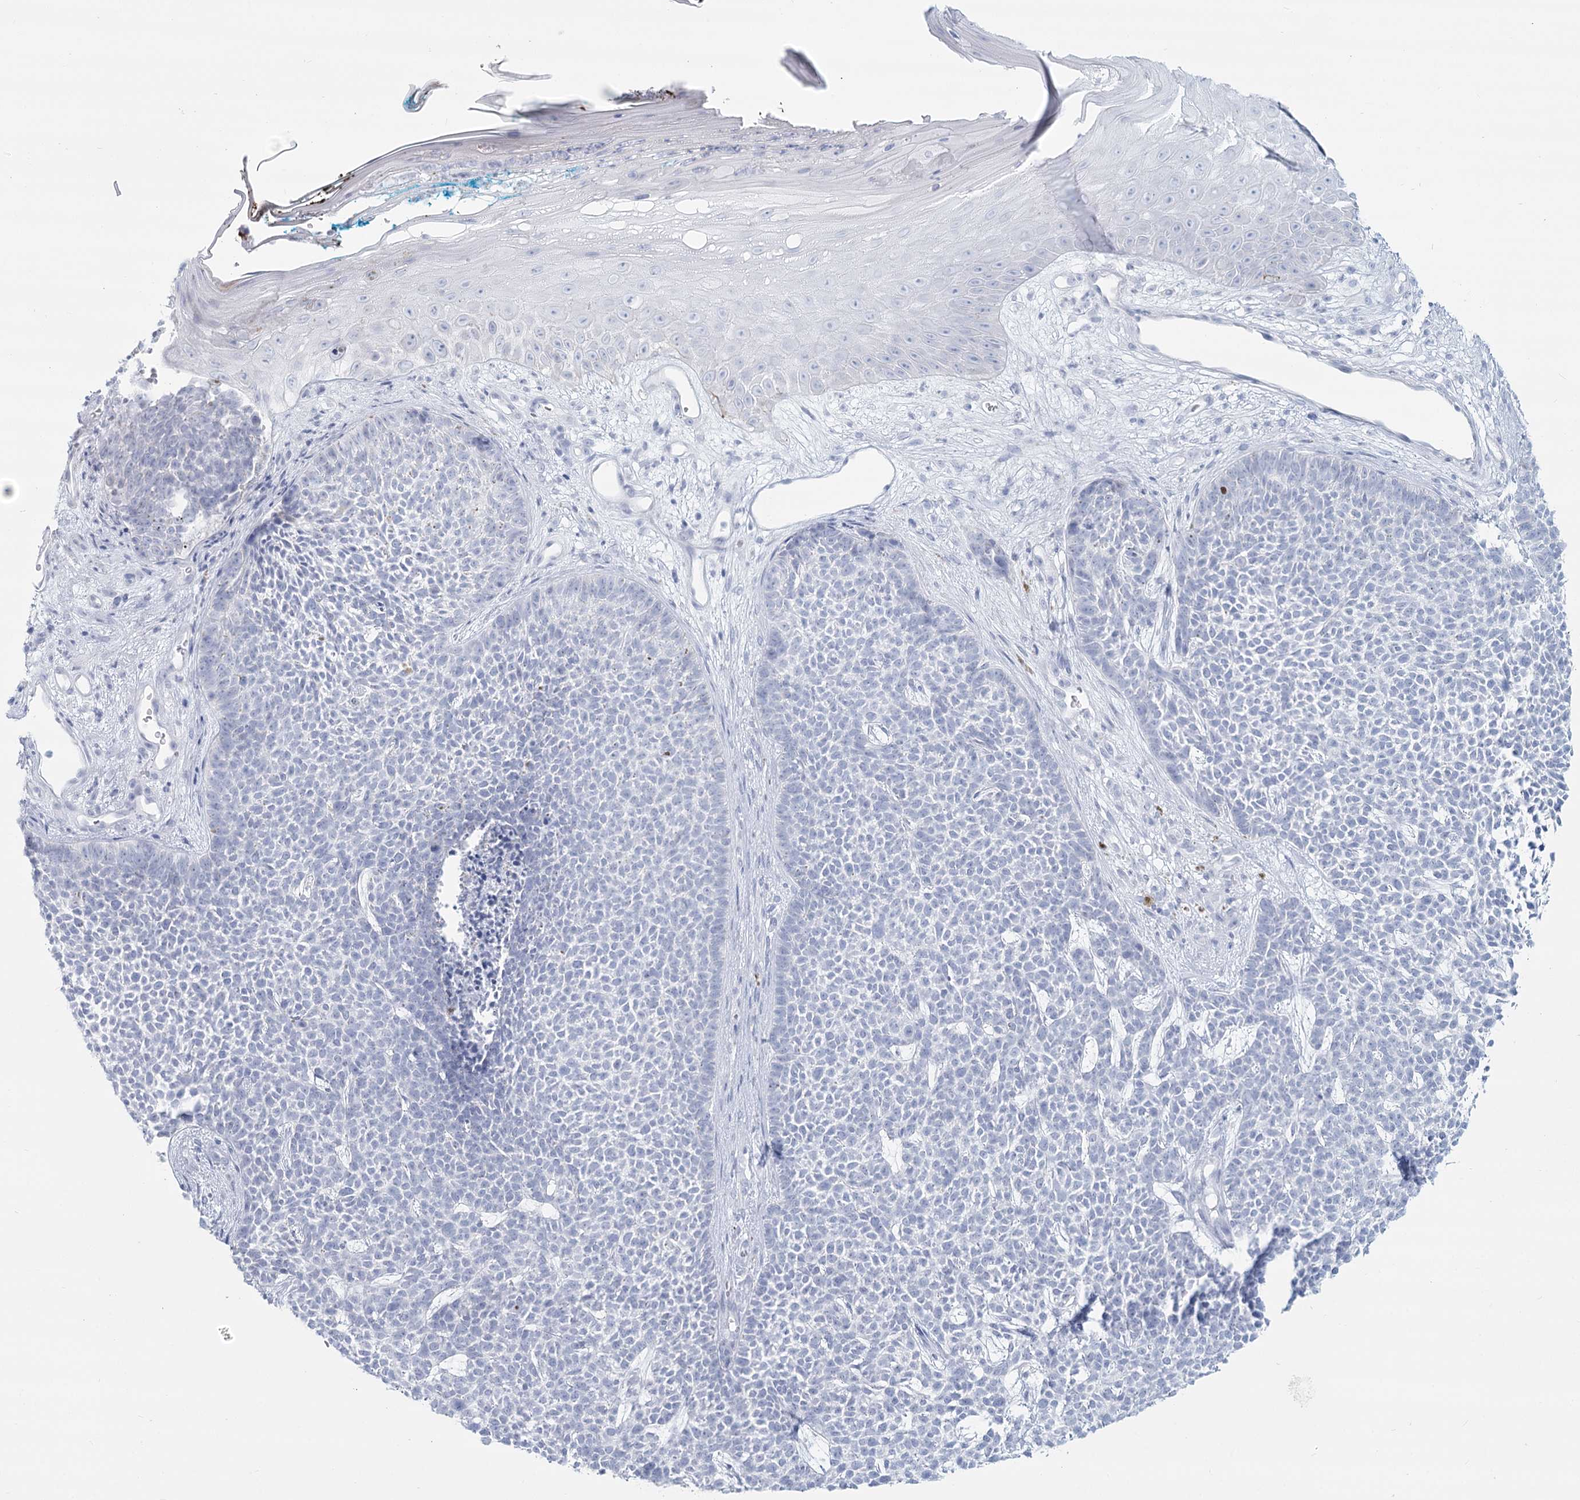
{"staining": {"intensity": "negative", "quantity": "none", "location": "none"}, "tissue": "skin cancer", "cell_type": "Tumor cells", "image_type": "cancer", "snomed": [{"axis": "morphology", "description": "Basal cell carcinoma"}, {"axis": "topography", "description": "Skin"}], "caption": "Tumor cells show no significant expression in skin basal cell carcinoma.", "gene": "SLC6A19", "patient": {"sex": "female", "age": 84}}